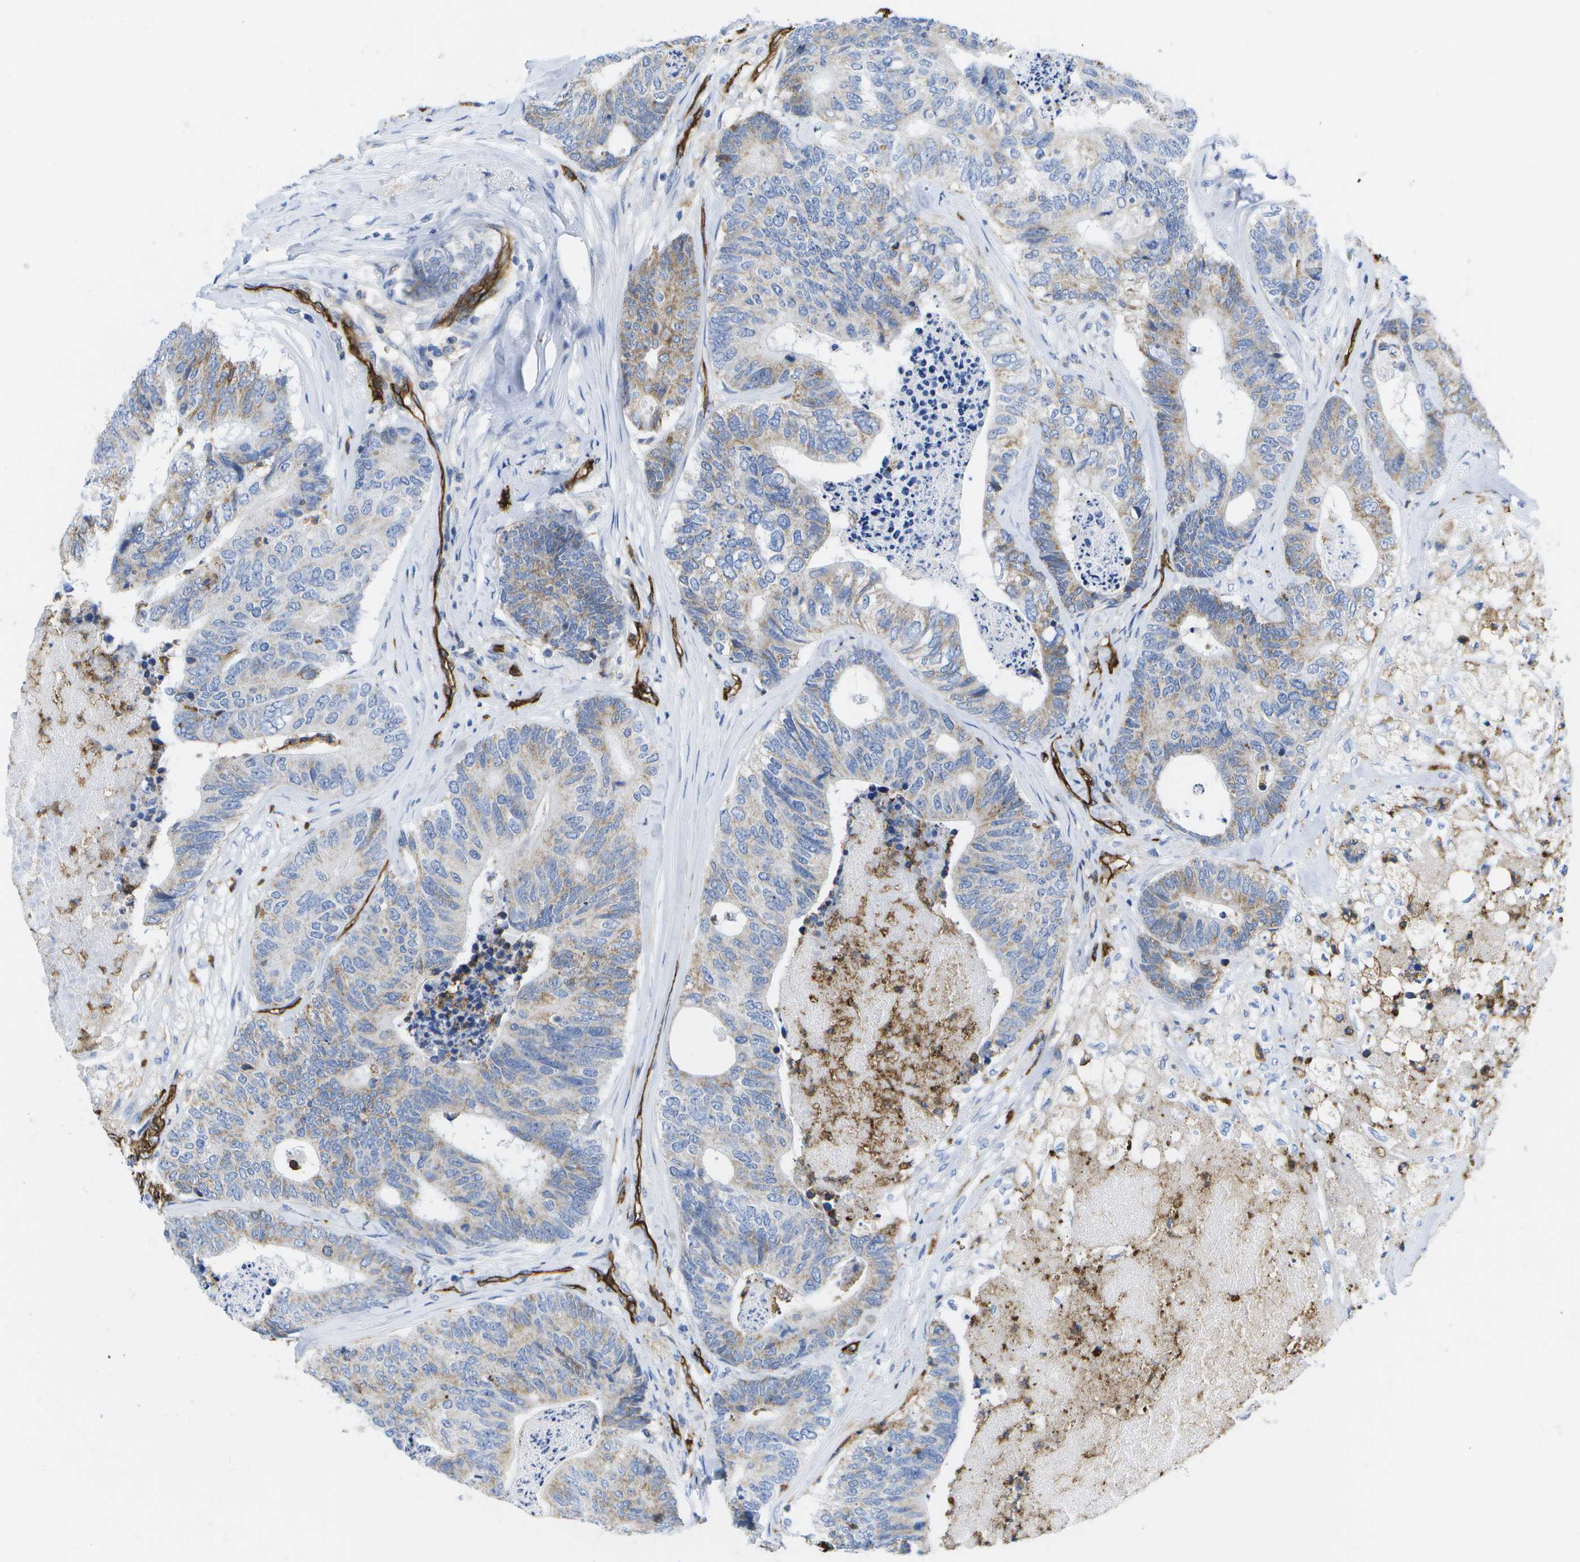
{"staining": {"intensity": "weak", "quantity": "25%-75%", "location": "cytoplasmic/membranous"}, "tissue": "colorectal cancer", "cell_type": "Tumor cells", "image_type": "cancer", "snomed": [{"axis": "morphology", "description": "Adenocarcinoma, NOS"}, {"axis": "topography", "description": "Colon"}], "caption": "Protein staining by IHC exhibits weak cytoplasmic/membranous positivity in approximately 25%-75% of tumor cells in adenocarcinoma (colorectal).", "gene": "DYSF", "patient": {"sex": "female", "age": 67}}